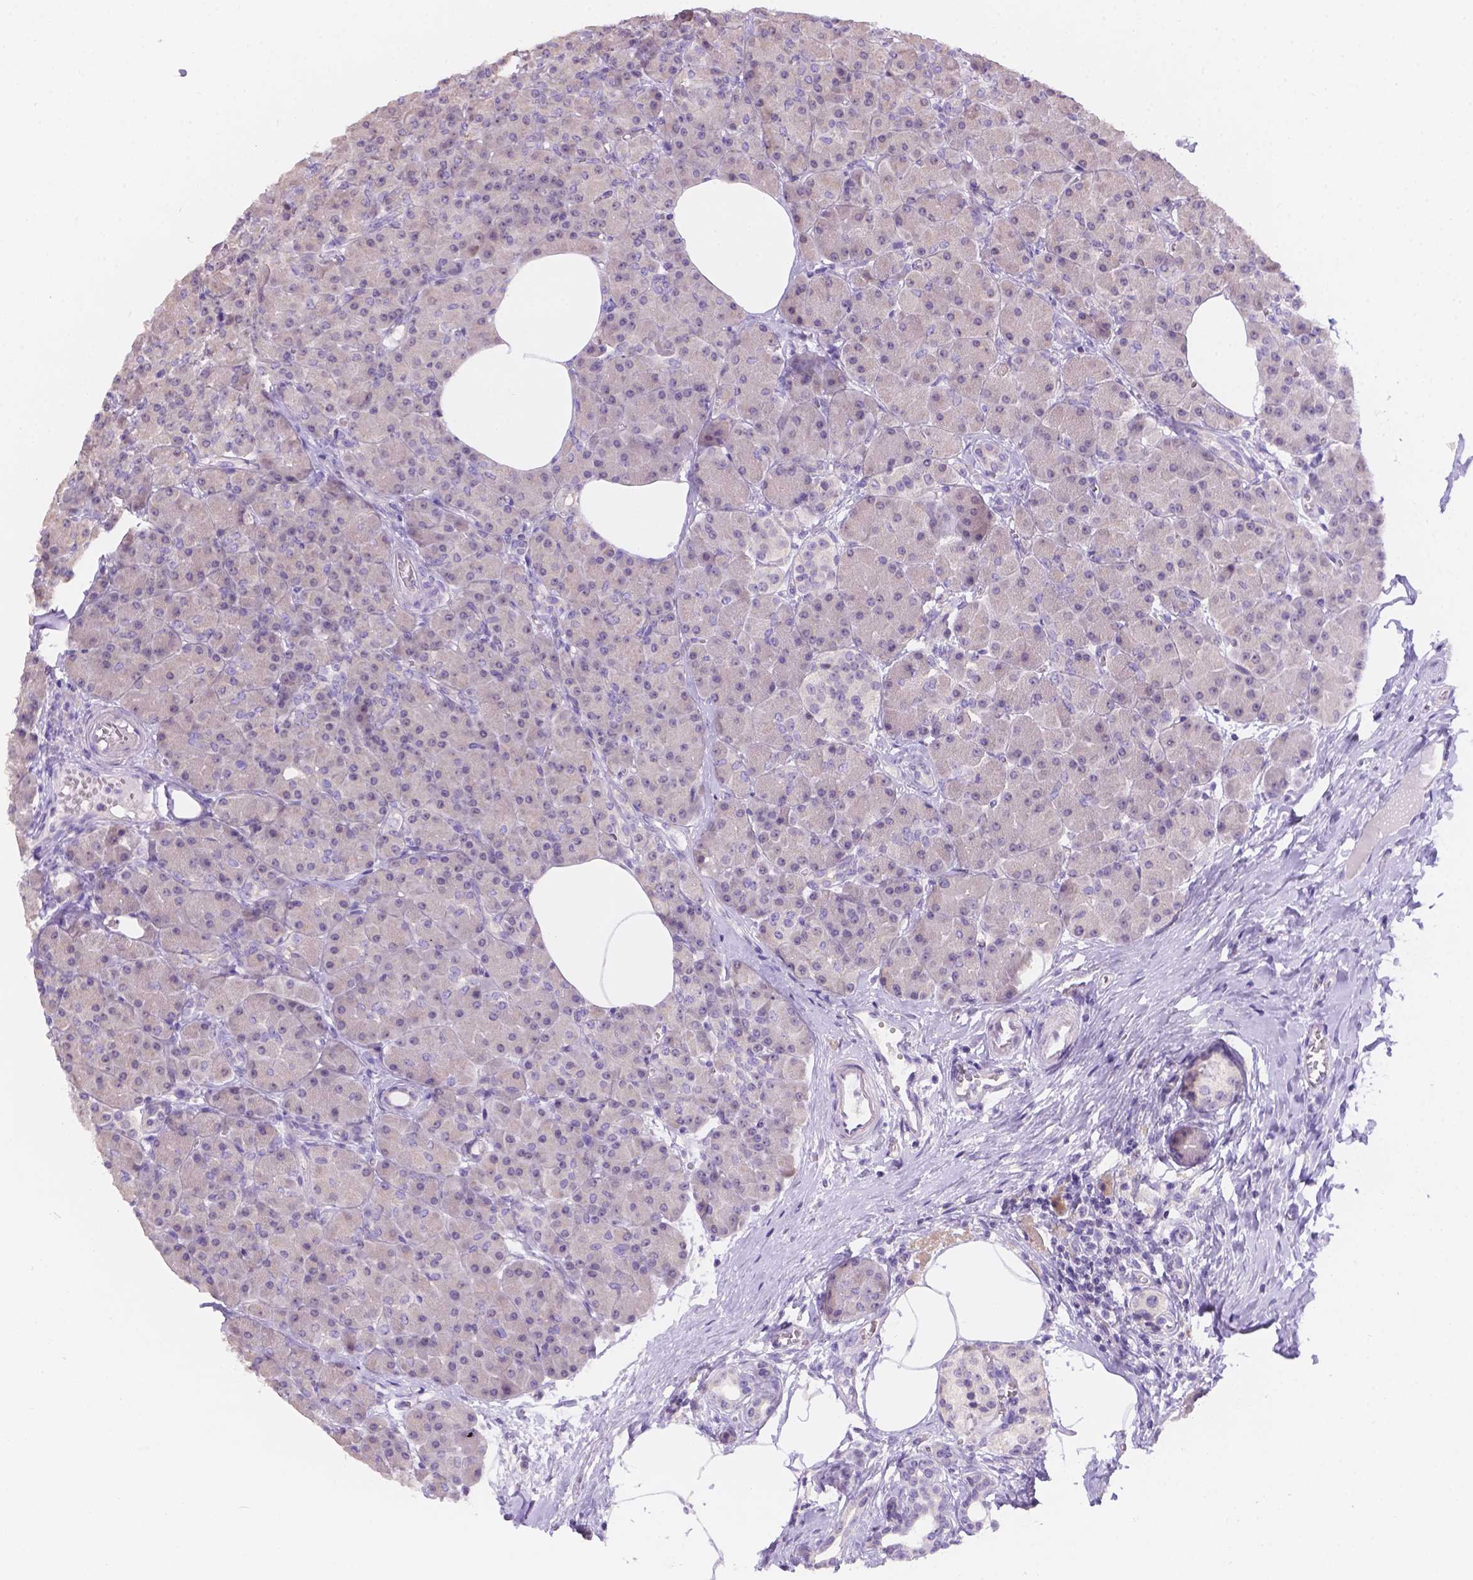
{"staining": {"intensity": "negative", "quantity": "none", "location": "none"}, "tissue": "pancreas", "cell_type": "Exocrine glandular cells", "image_type": "normal", "snomed": [{"axis": "morphology", "description": "Normal tissue, NOS"}, {"axis": "topography", "description": "Pancreas"}], "caption": "This is an immunohistochemistry histopathology image of normal human pancreas. There is no expression in exocrine glandular cells.", "gene": "CD96", "patient": {"sex": "female", "age": 45}}